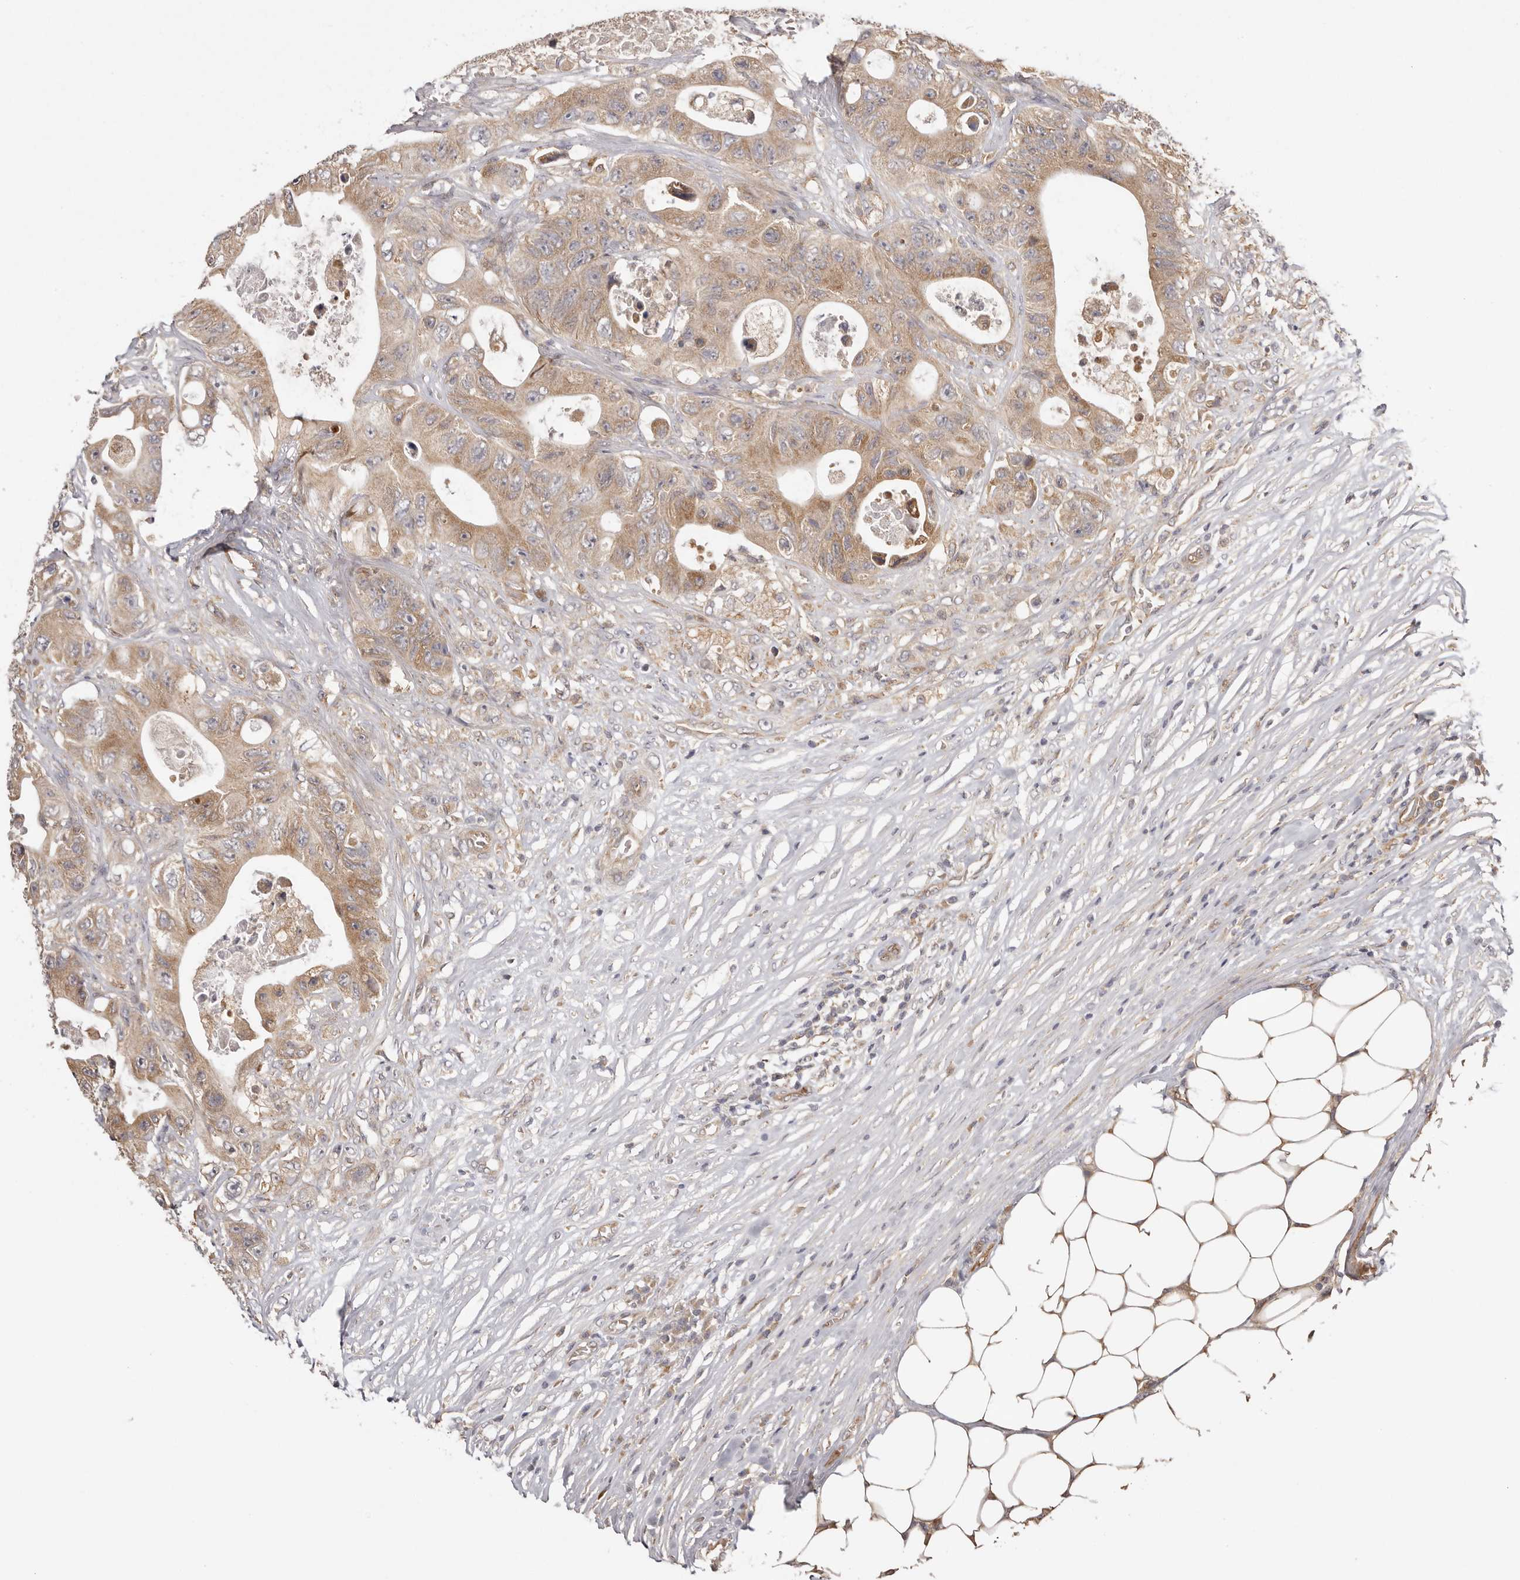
{"staining": {"intensity": "moderate", "quantity": ">75%", "location": "cytoplasmic/membranous"}, "tissue": "colorectal cancer", "cell_type": "Tumor cells", "image_type": "cancer", "snomed": [{"axis": "morphology", "description": "Adenocarcinoma, NOS"}, {"axis": "topography", "description": "Colon"}], "caption": "DAB immunohistochemical staining of colorectal cancer (adenocarcinoma) reveals moderate cytoplasmic/membranous protein staining in about >75% of tumor cells.", "gene": "UBR2", "patient": {"sex": "female", "age": 46}}